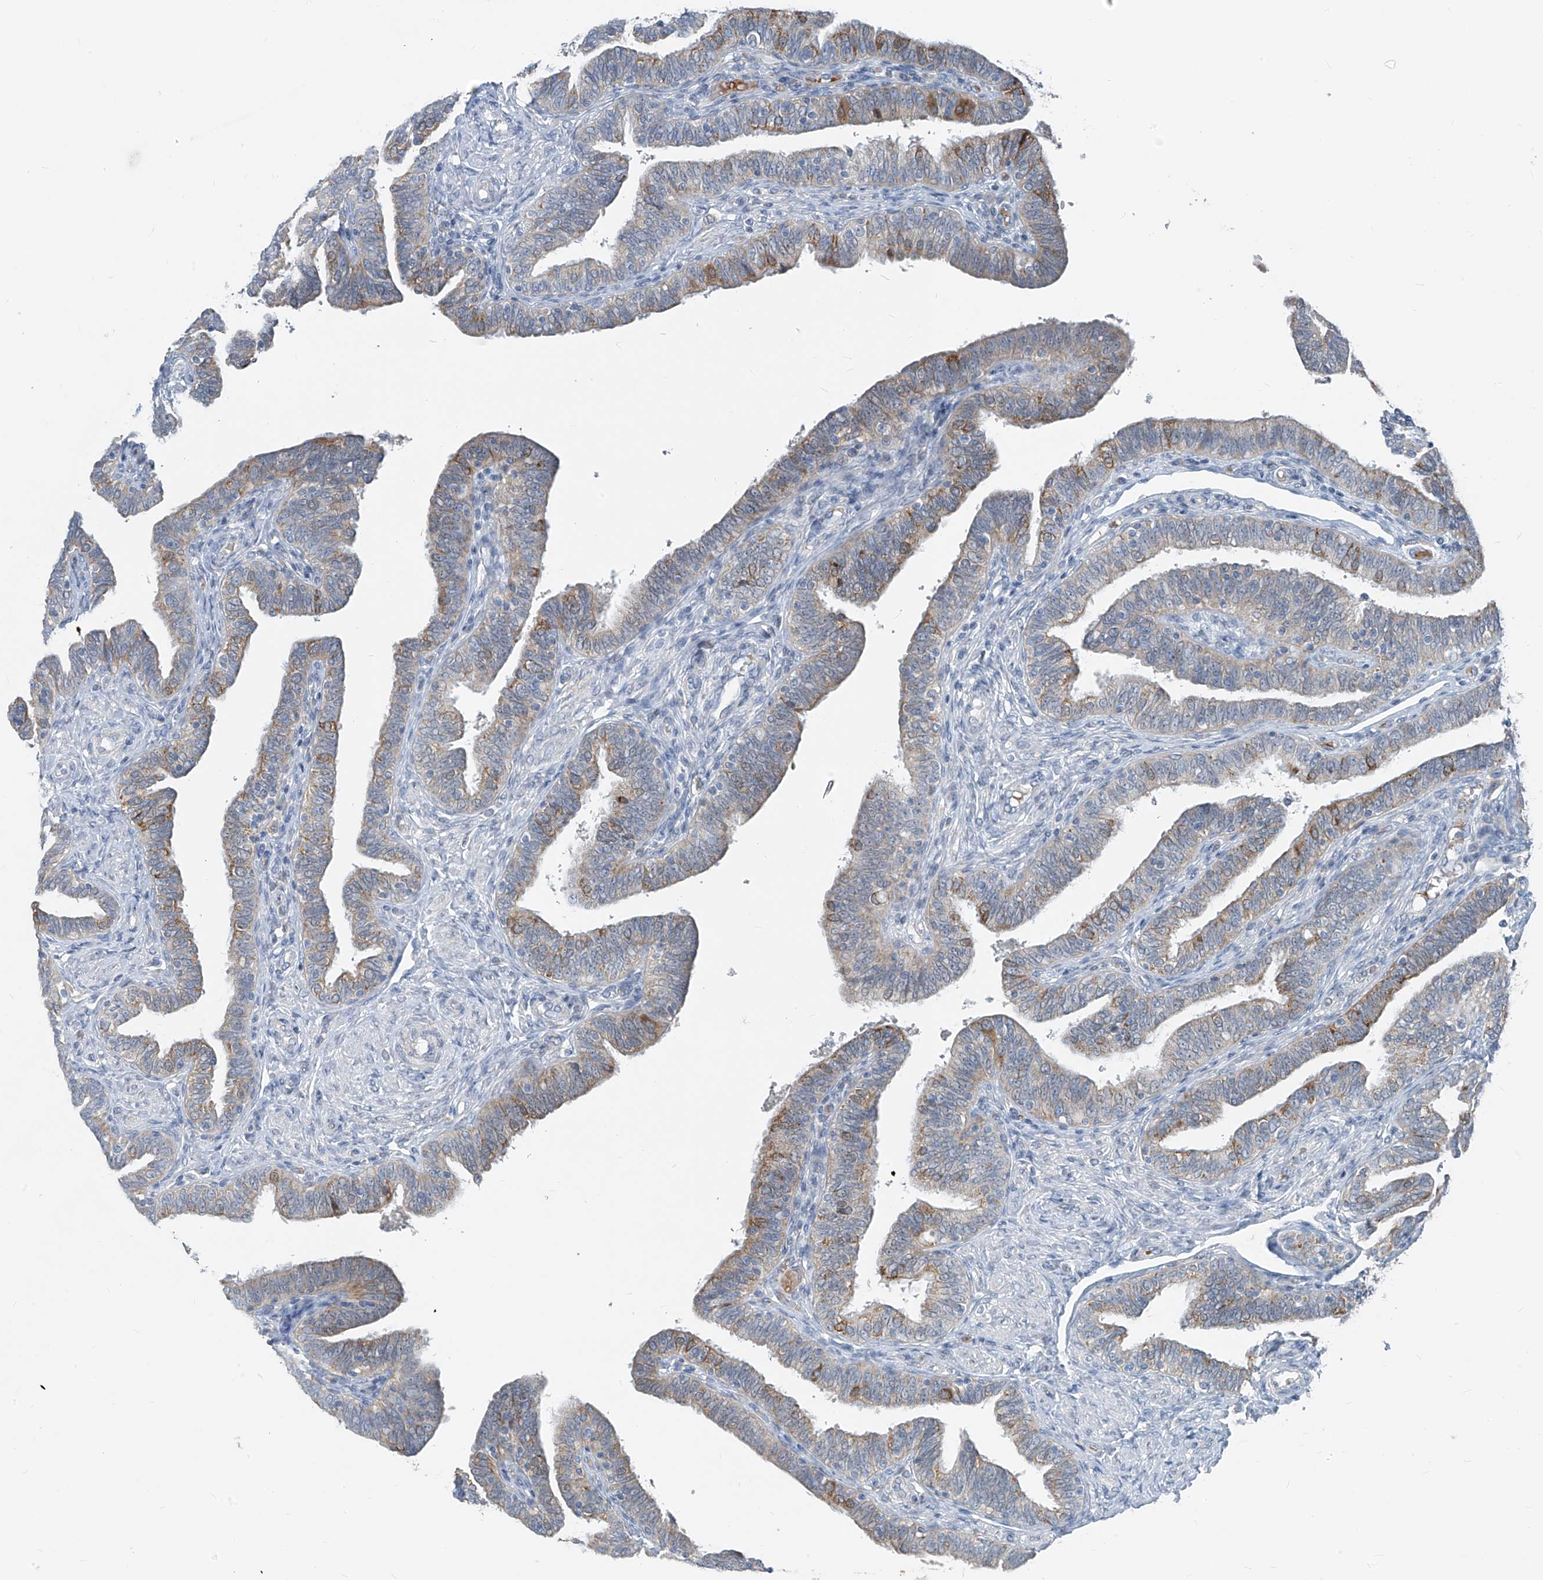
{"staining": {"intensity": "weak", "quantity": "<25%", "location": "cytoplasmic/membranous"}, "tissue": "fallopian tube", "cell_type": "Glandular cells", "image_type": "normal", "snomed": [{"axis": "morphology", "description": "Normal tissue, NOS"}, {"axis": "topography", "description": "Fallopian tube"}], "caption": "An IHC micrograph of unremarkable fallopian tube is shown. There is no staining in glandular cells of fallopian tube. (Stains: DAB IHC with hematoxylin counter stain, Microscopy: brightfield microscopy at high magnification).", "gene": "FGD2", "patient": {"sex": "female", "age": 39}}